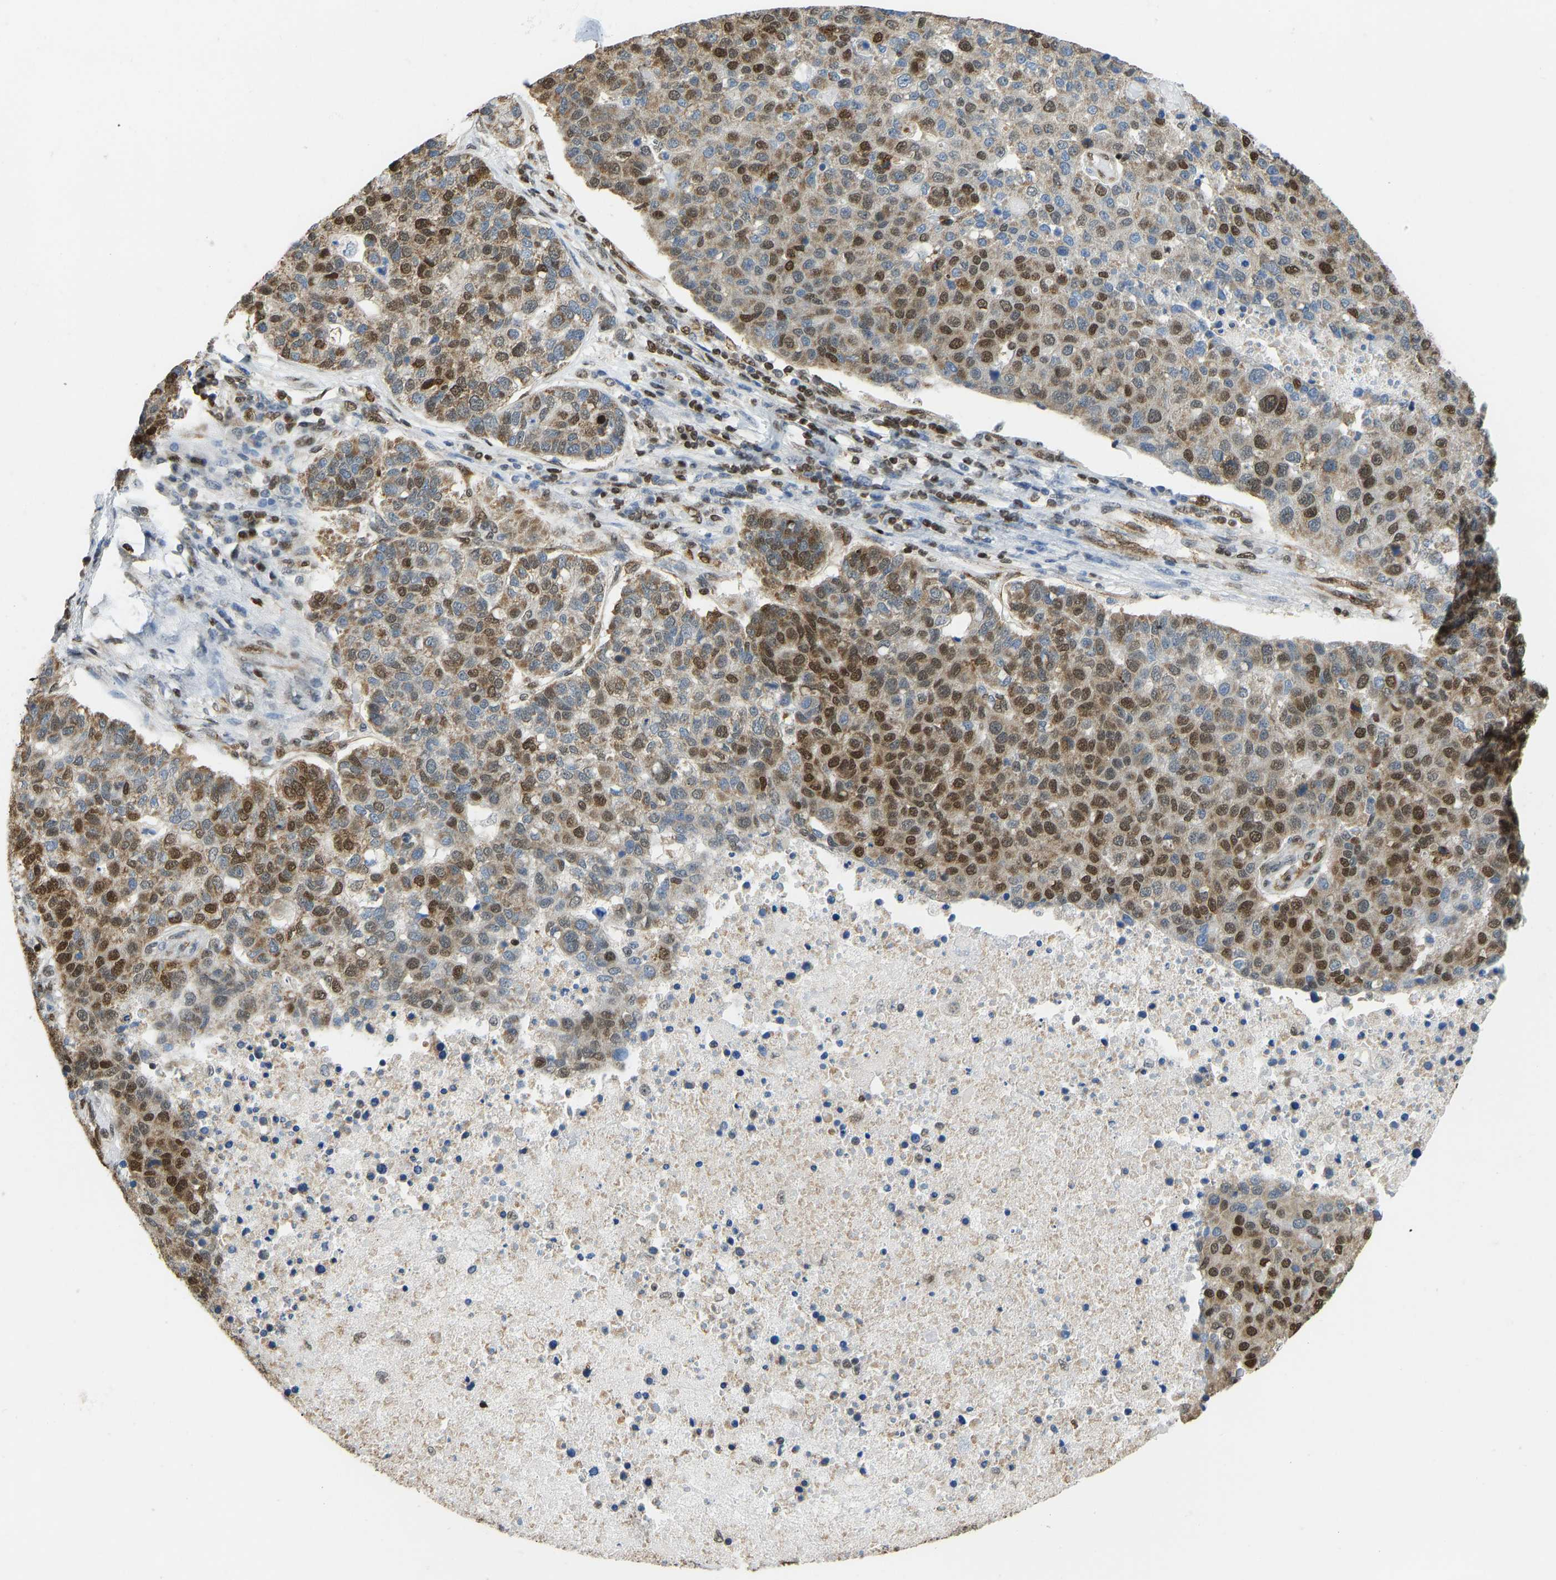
{"staining": {"intensity": "strong", "quantity": "25%-75%", "location": "cytoplasmic/membranous,nuclear"}, "tissue": "pancreatic cancer", "cell_type": "Tumor cells", "image_type": "cancer", "snomed": [{"axis": "morphology", "description": "Adenocarcinoma, NOS"}, {"axis": "topography", "description": "Pancreas"}], "caption": "A histopathology image of pancreatic cancer stained for a protein displays strong cytoplasmic/membranous and nuclear brown staining in tumor cells.", "gene": "ZSCAN20", "patient": {"sex": "female", "age": 61}}